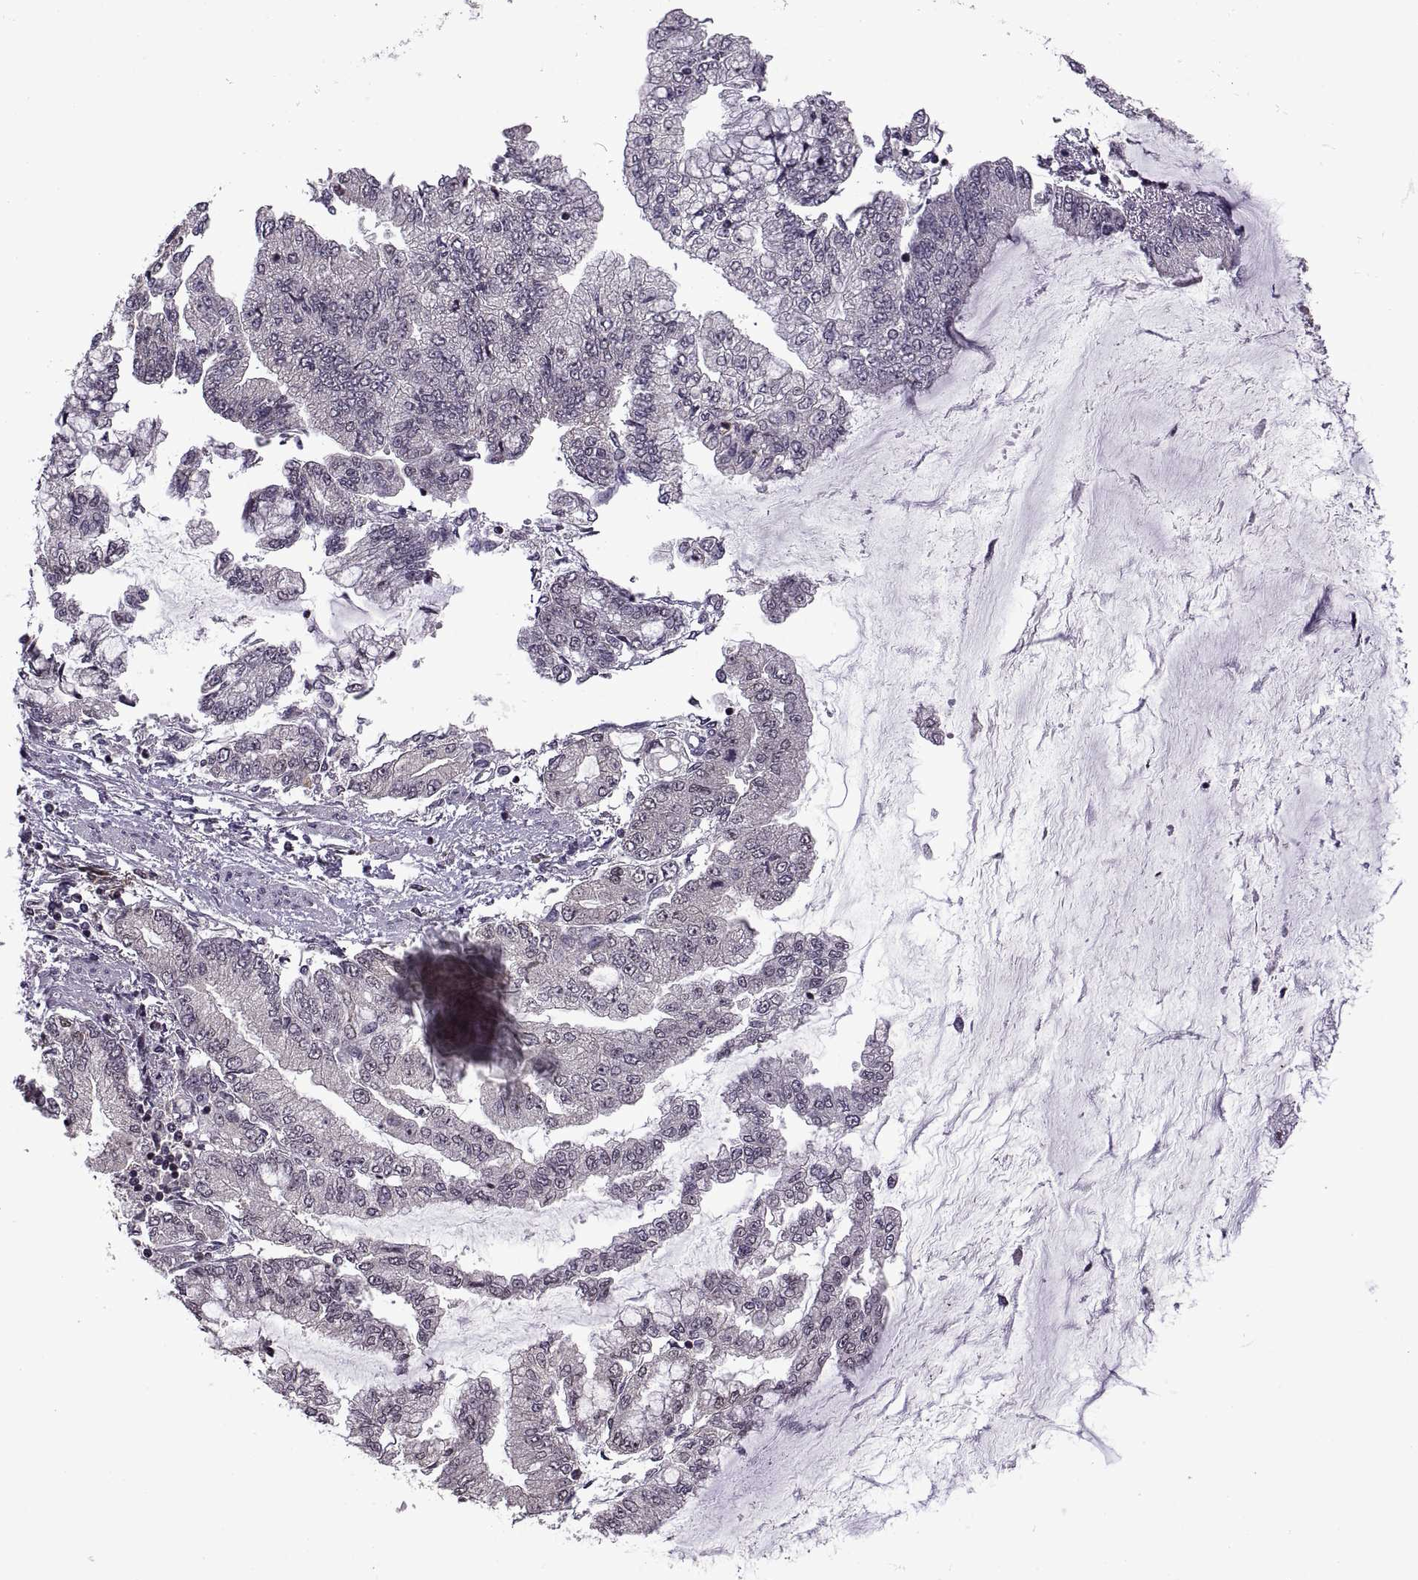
{"staining": {"intensity": "negative", "quantity": "none", "location": "none"}, "tissue": "stomach cancer", "cell_type": "Tumor cells", "image_type": "cancer", "snomed": [{"axis": "morphology", "description": "Adenocarcinoma, NOS"}, {"axis": "topography", "description": "Stomach, upper"}], "caption": "Human stomach adenocarcinoma stained for a protein using IHC reveals no expression in tumor cells.", "gene": "INTS3", "patient": {"sex": "female", "age": 74}}